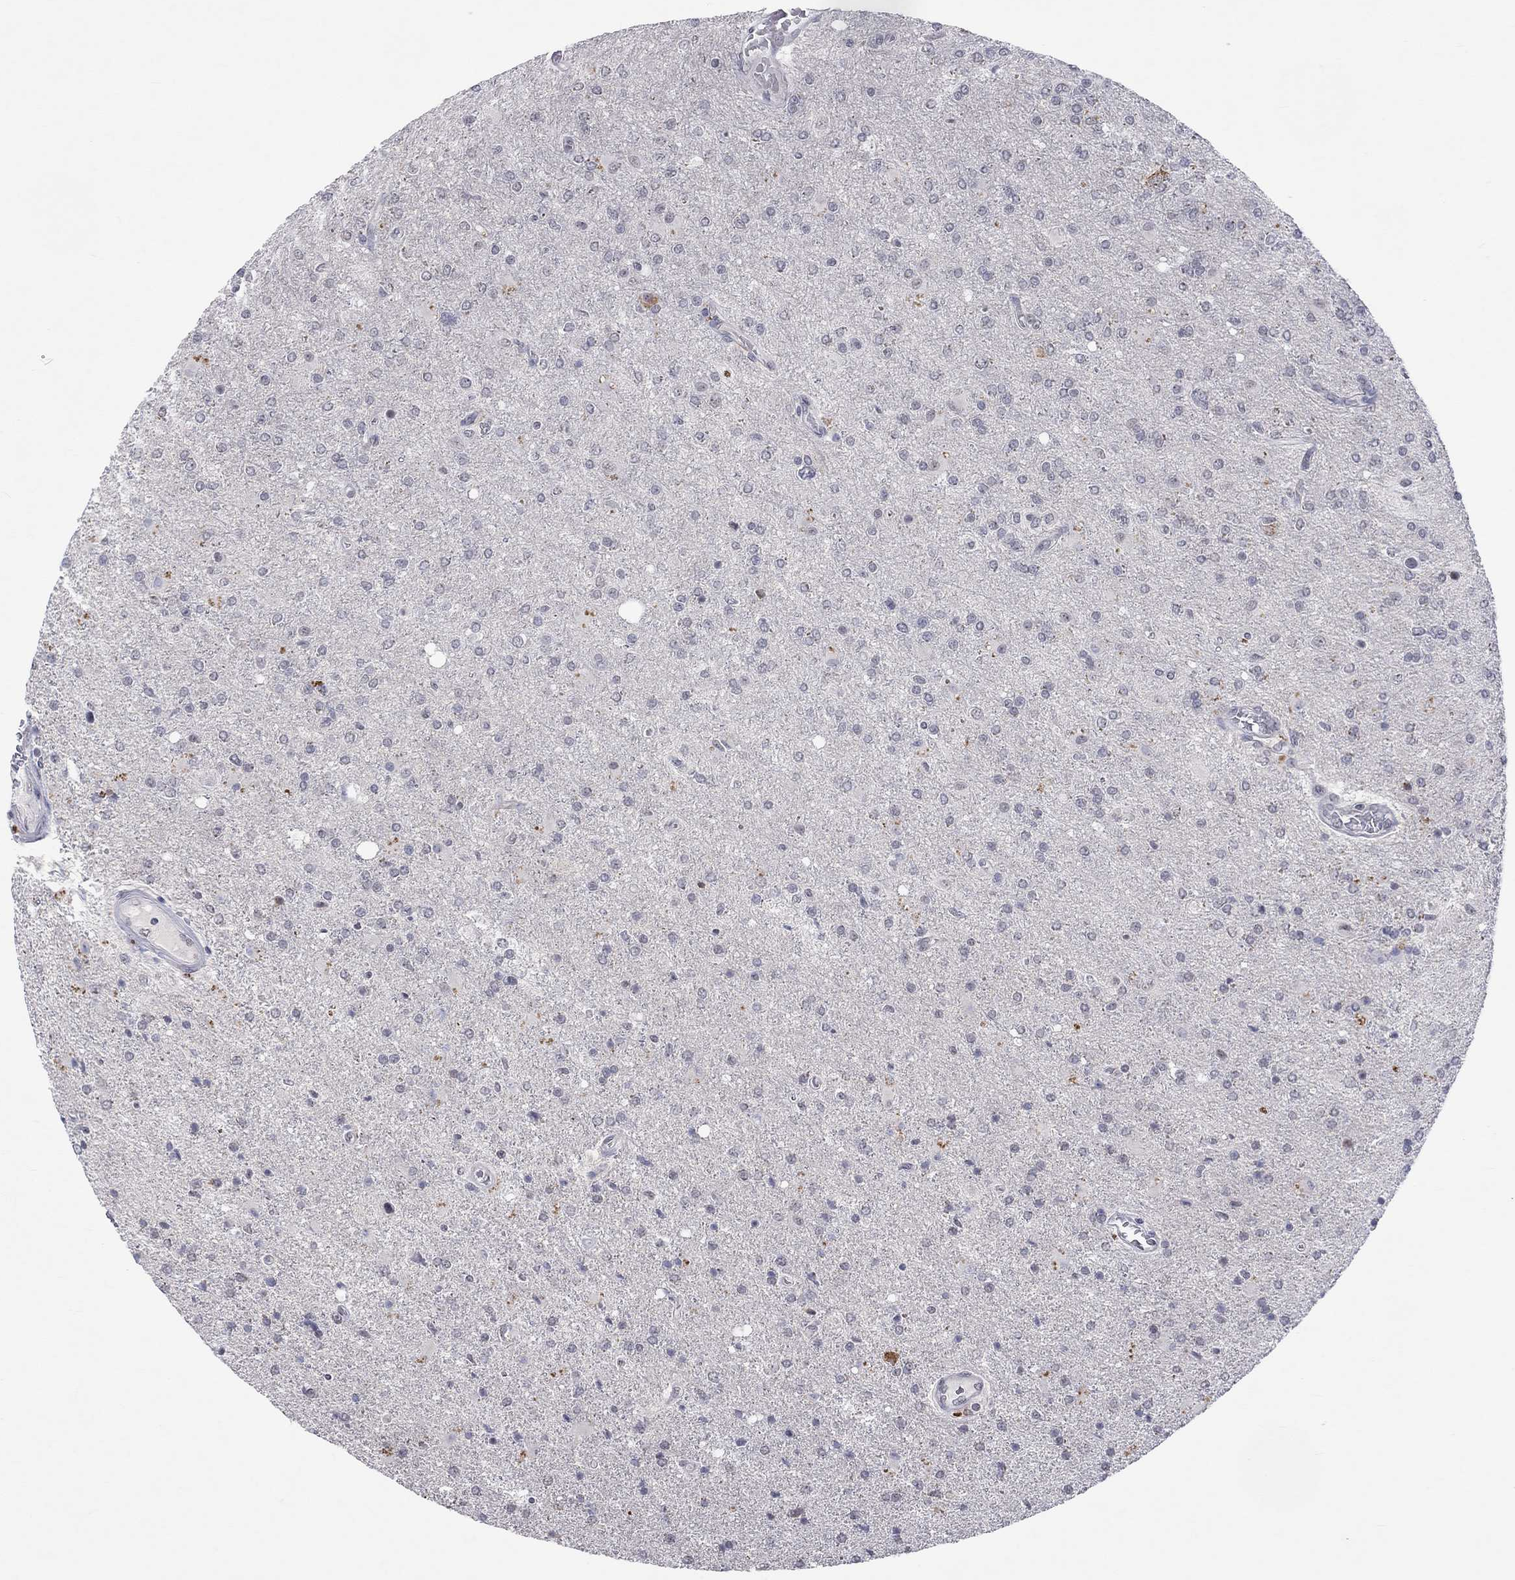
{"staining": {"intensity": "negative", "quantity": "none", "location": "none"}, "tissue": "glioma", "cell_type": "Tumor cells", "image_type": "cancer", "snomed": [{"axis": "morphology", "description": "Glioma, malignant, High grade"}, {"axis": "topography", "description": "Cerebral cortex"}], "caption": "Malignant high-grade glioma was stained to show a protein in brown. There is no significant positivity in tumor cells.", "gene": "TMEM143", "patient": {"sex": "male", "age": 70}}